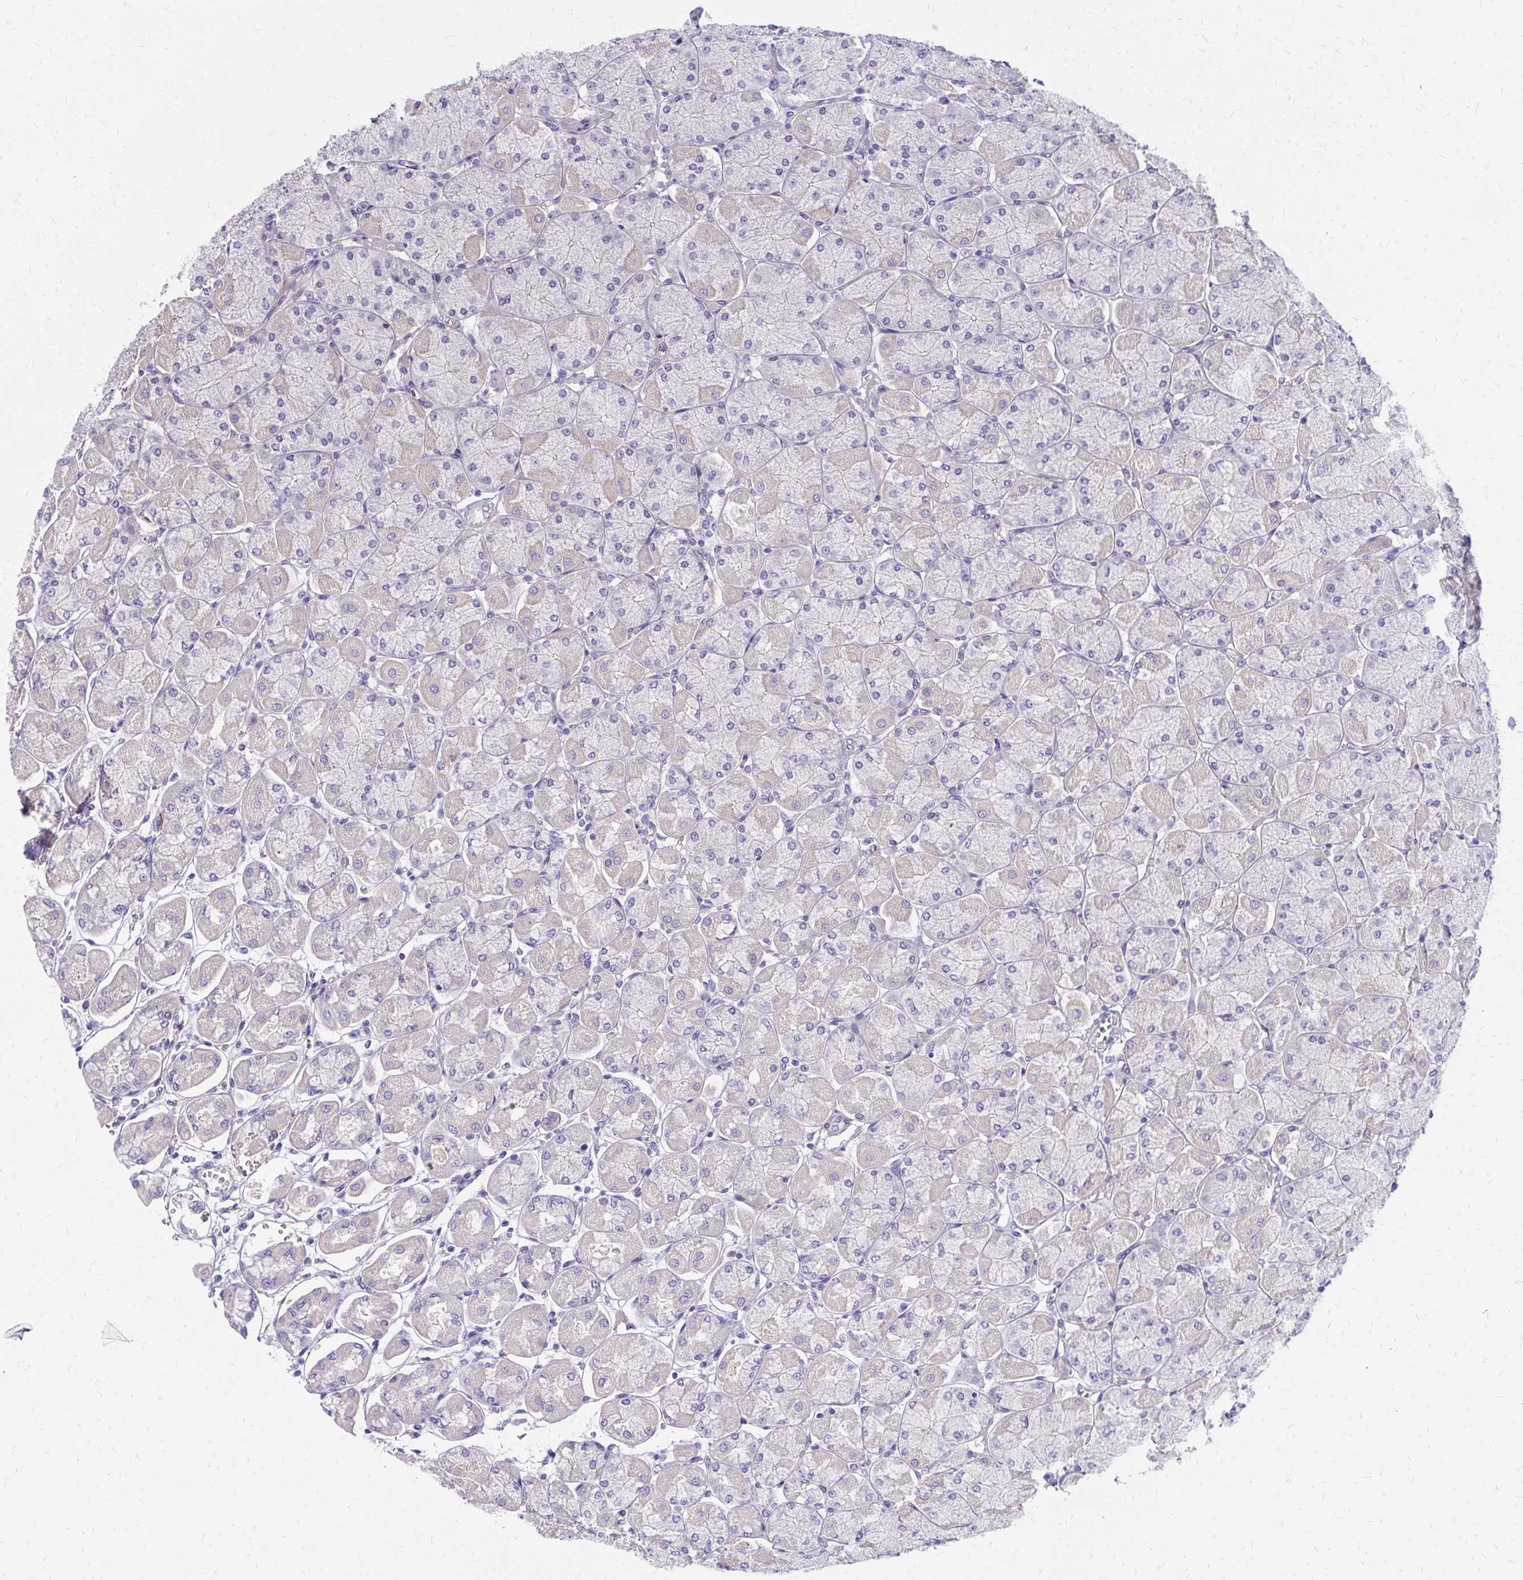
{"staining": {"intensity": "negative", "quantity": "none", "location": "none"}, "tissue": "stomach", "cell_type": "Glandular cells", "image_type": "normal", "snomed": [{"axis": "morphology", "description": "Normal tissue, NOS"}, {"axis": "topography", "description": "Stomach, upper"}], "caption": "A photomicrograph of stomach stained for a protein shows no brown staining in glandular cells.", "gene": "GLYATL2", "patient": {"sex": "female", "age": 56}}